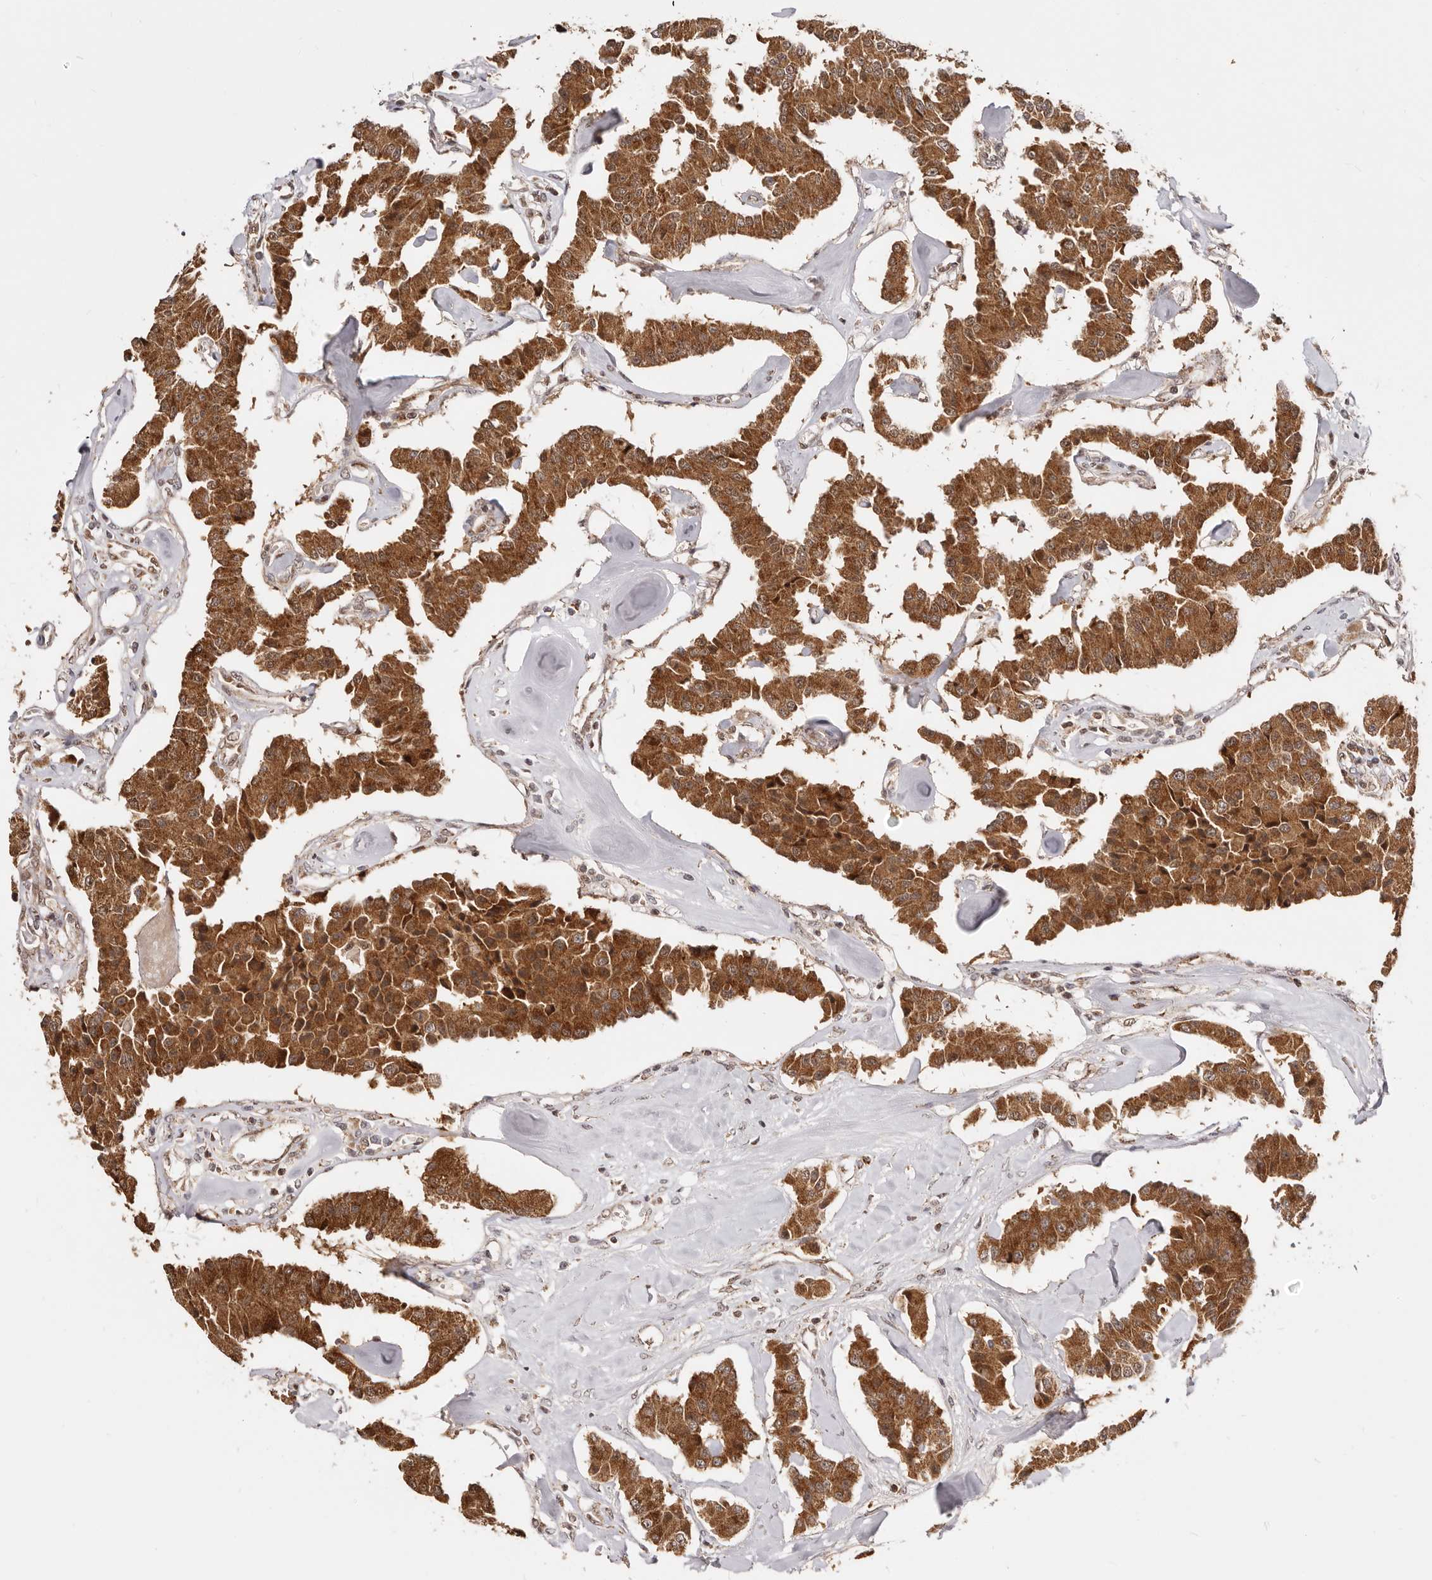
{"staining": {"intensity": "strong", "quantity": ">75%", "location": "cytoplasmic/membranous,nuclear"}, "tissue": "carcinoid", "cell_type": "Tumor cells", "image_type": "cancer", "snomed": [{"axis": "morphology", "description": "Carcinoid, malignant, NOS"}, {"axis": "topography", "description": "Pancreas"}], "caption": "Approximately >75% of tumor cells in carcinoid (malignant) show strong cytoplasmic/membranous and nuclear protein positivity as visualized by brown immunohistochemical staining.", "gene": "SEC14L1", "patient": {"sex": "male", "age": 41}}